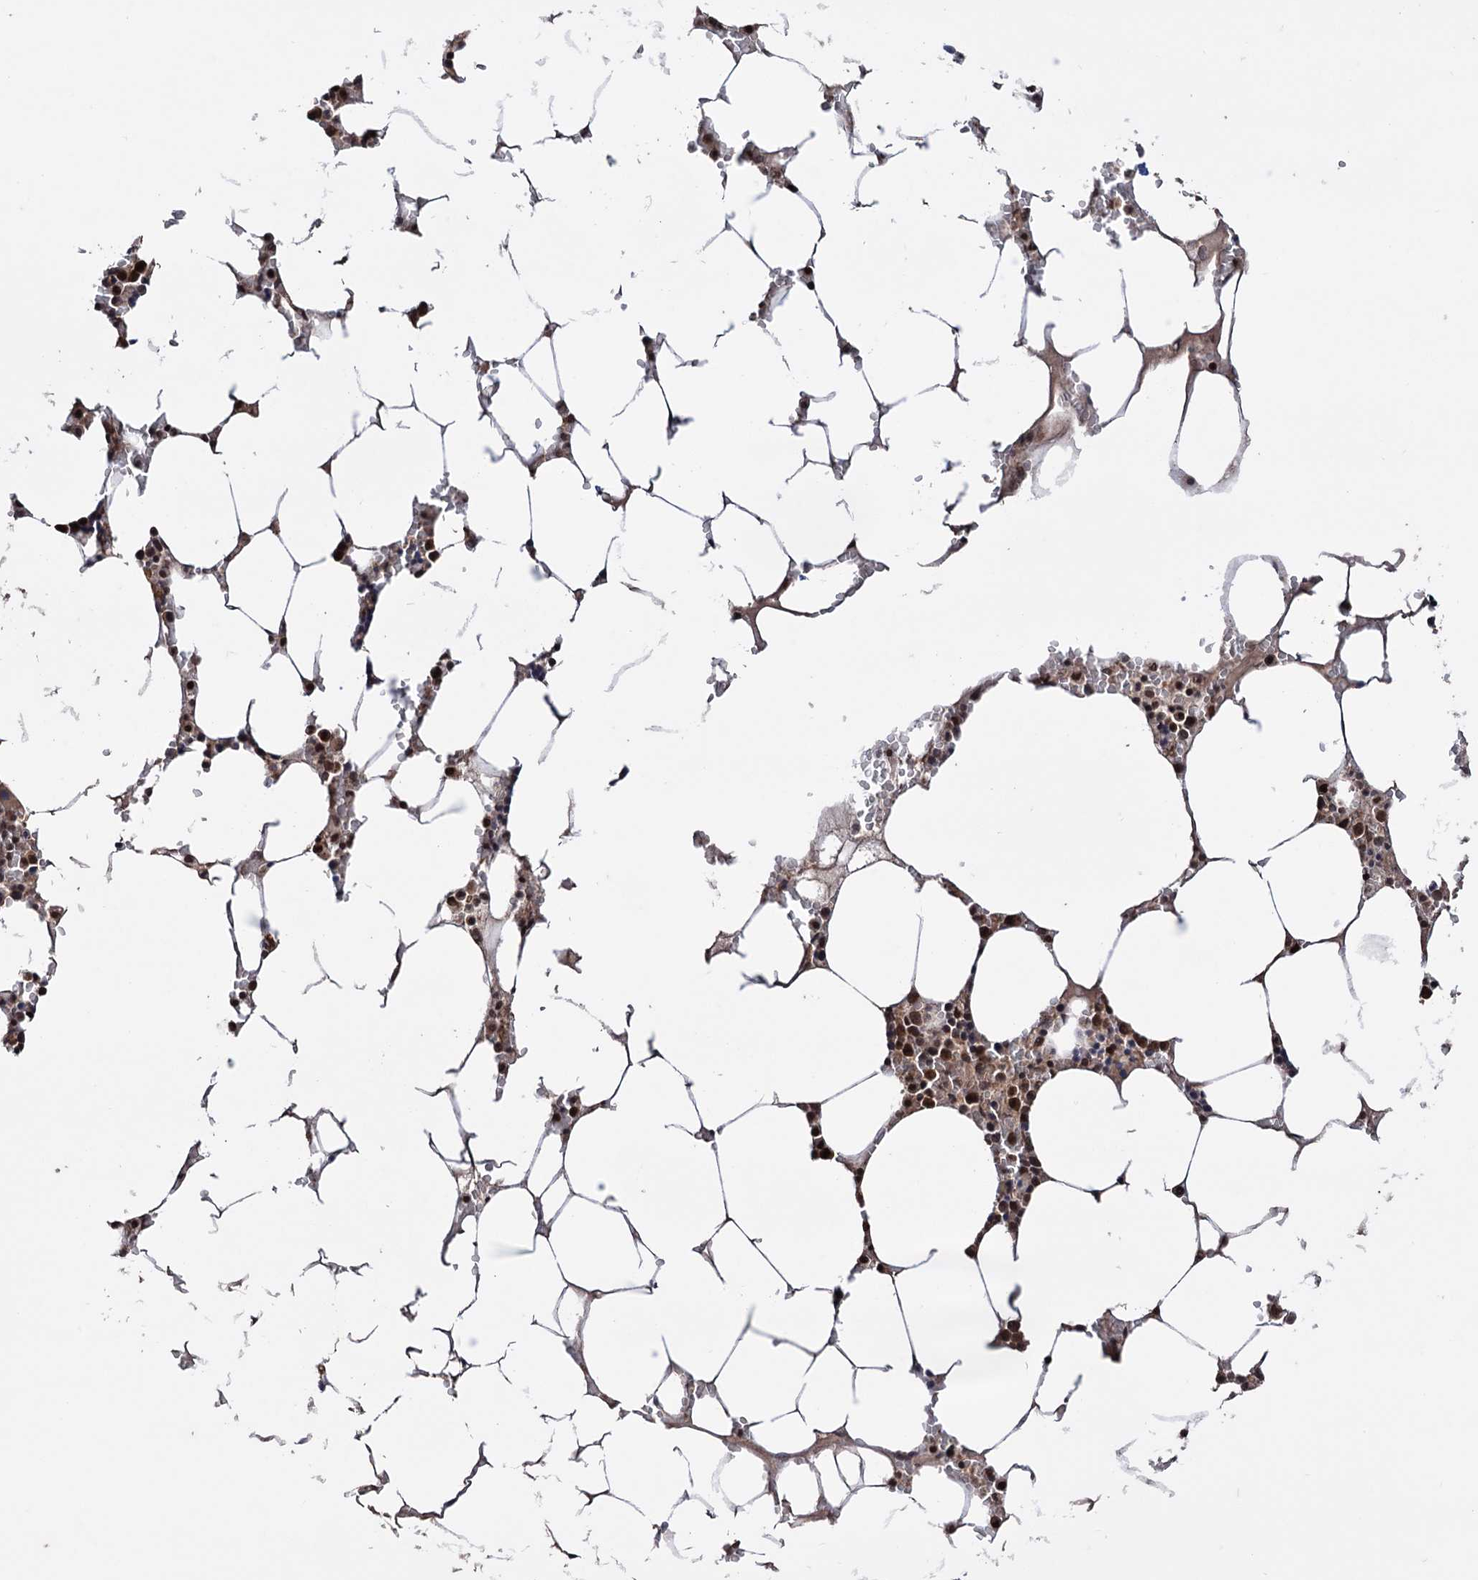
{"staining": {"intensity": "strong", "quantity": ">75%", "location": "cytoplasmic/membranous,nuclear"}, "tissue": "bone marrow", "cell_type": "Hematopoietic cells", "image_type": "normal", "snomed": [{"axis": "morphology", "description": "Normal tissue, NOS"}, {"axis": "topography", "description": "Bone marrow"}], "caption": "Protein staining by immunohistochemistry (IHC) exhibits strong cytoplasmic/membranous,nuclear positivity in approximately >75% of hematopoietic cells in benign bone marrow. (IHC, brightfield microscopy, high magnification).", "gene": "KLF5", "patient": {"sex": "male", "age": 70}}